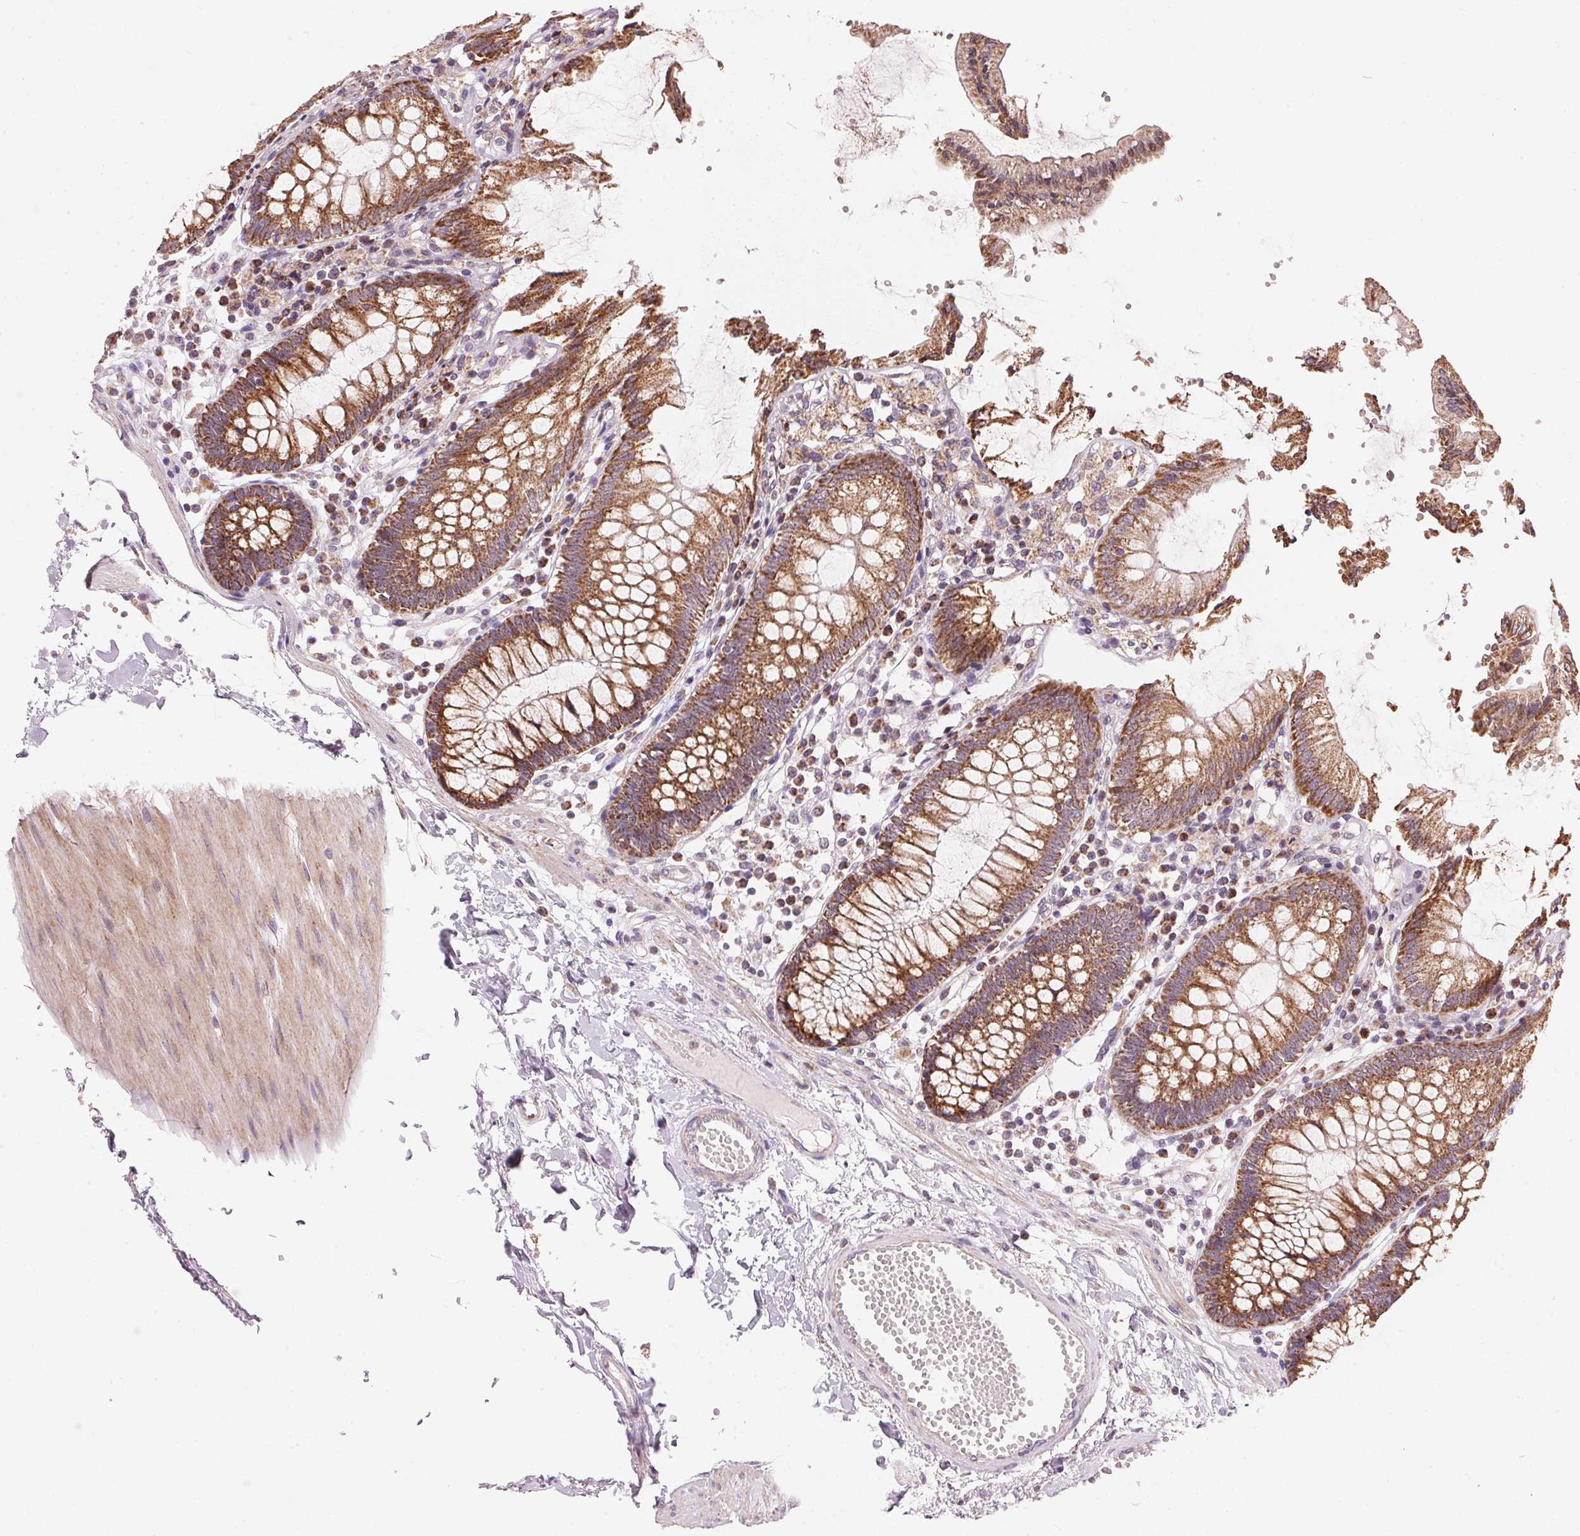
{"staining": {"intensity": "weak", "quantity": "25%-75%", "location": "cytoplasmic/membranous"}, "tissue": "colon", "cell_type": "Endothelial cells", "image_type": "normal", "snomed": [{"axis": "morphology", "description": "Normal tissue, NOS"}, {"axis": "morphology", "description": "Adenocarcinoma, NOS"}, {"axis": "topography", "description": "Colon"}], "caption": "An image showing weak cytoplasmic/membranous staining in approximately 25%-75% of endothelial cells in normal colon, as visualized by brown immunohistochemical staining.", "gene": "COQ7", "patient": {"sex": "male", "age": 83}}